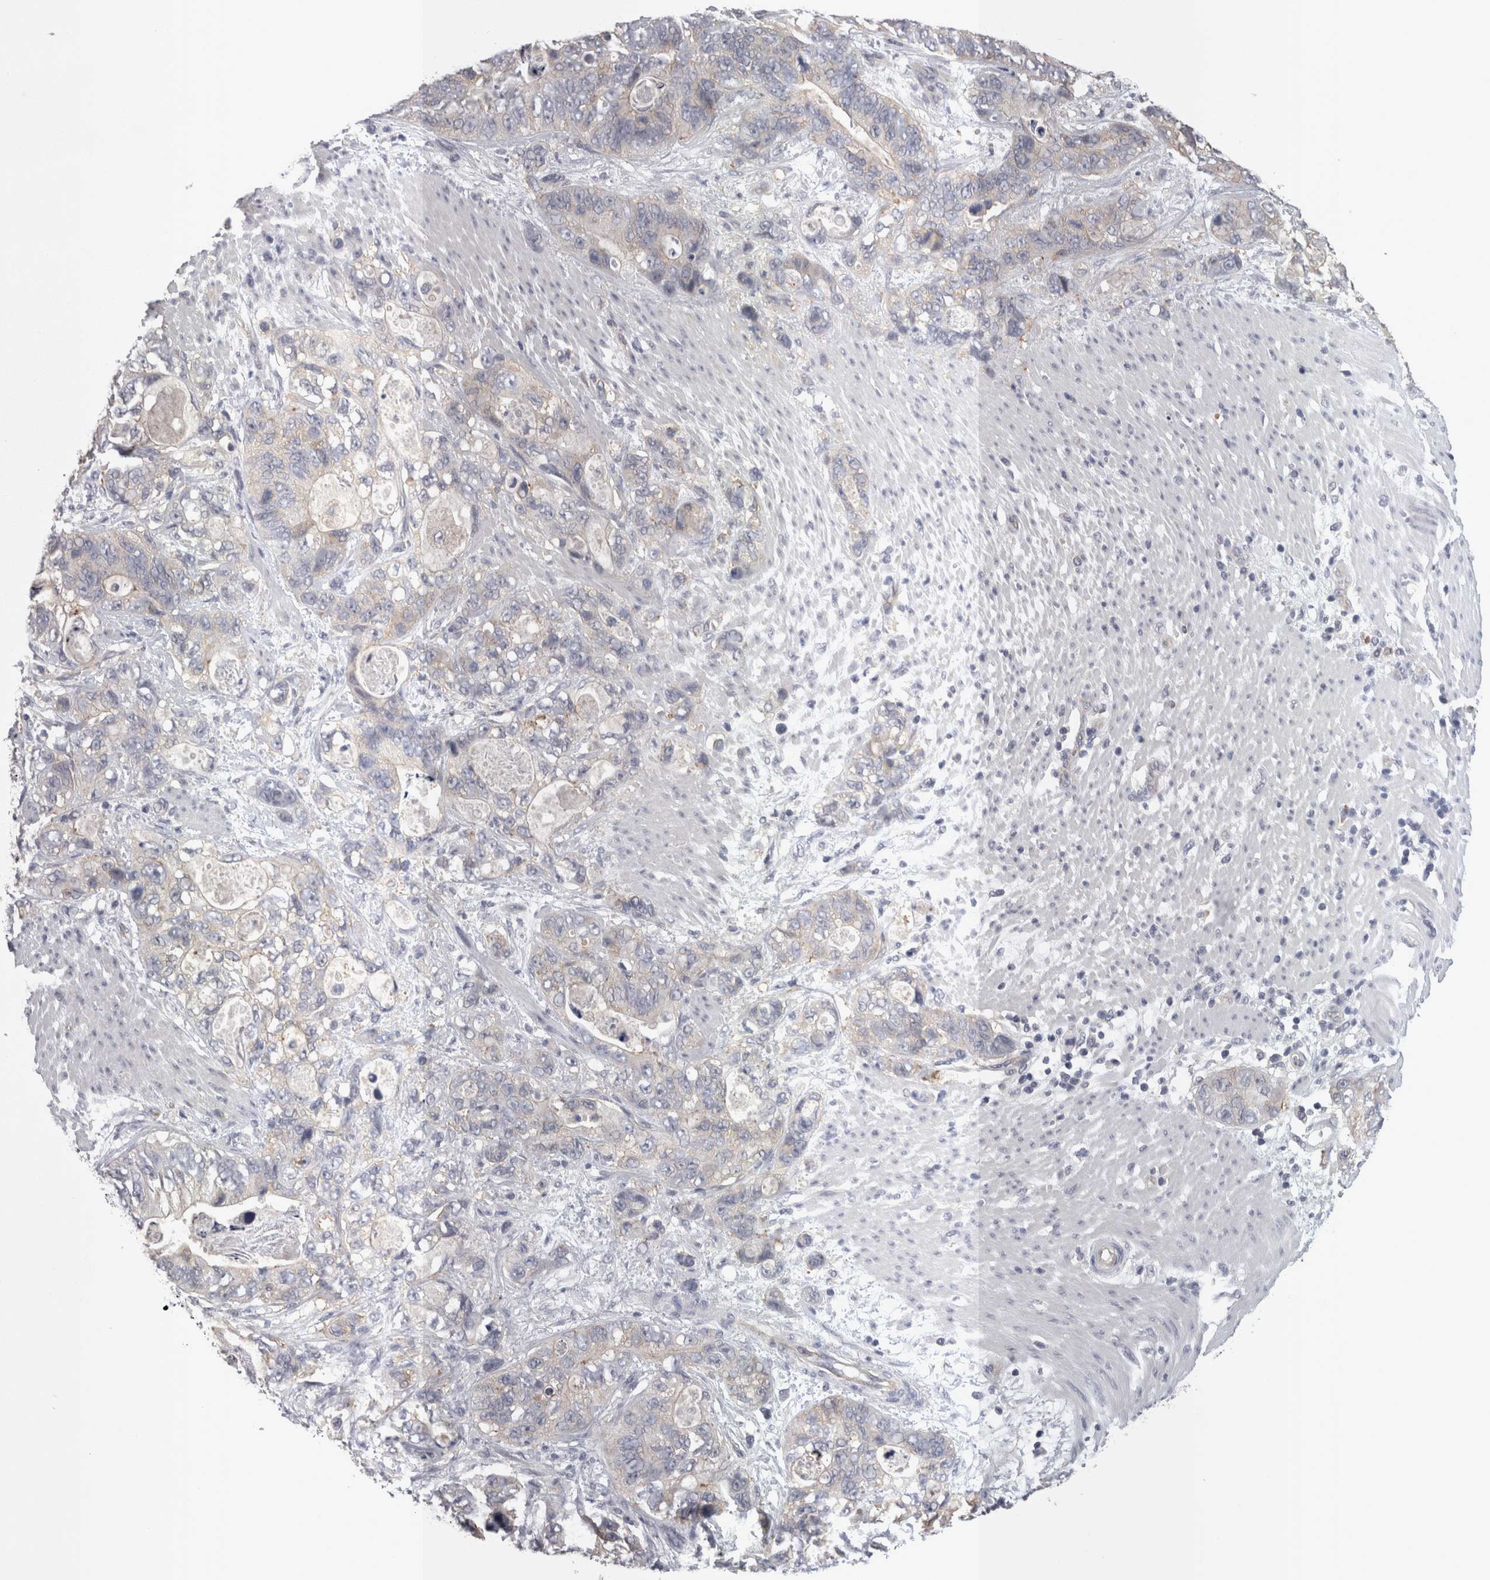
{"staining": {"intensity": "weak", "quantity": "<25%", "location": "cytoplasmic/membranous"}, "tissue": "stomach cancer", "cell_type": "Tumor cells", "image_type": "cancer", "snomed": [{"axis": "morphology", "description": "Normal tissue, NOS"}, {"axis": "morphology", "description": "Adenocarcinoma, NOS"}, {"axis": "topography", "description": "Stomach"}], "caption": "High magnification brightfield microscopy of stomach cancer stained with DAB (3,3'-diaminobenzidine) (brown) and counterstained with hematoxylin (blue): tumor cells show no significant positivity.", "gene": "LYZL6", "patient": {"sex": "female", "age": 89}}